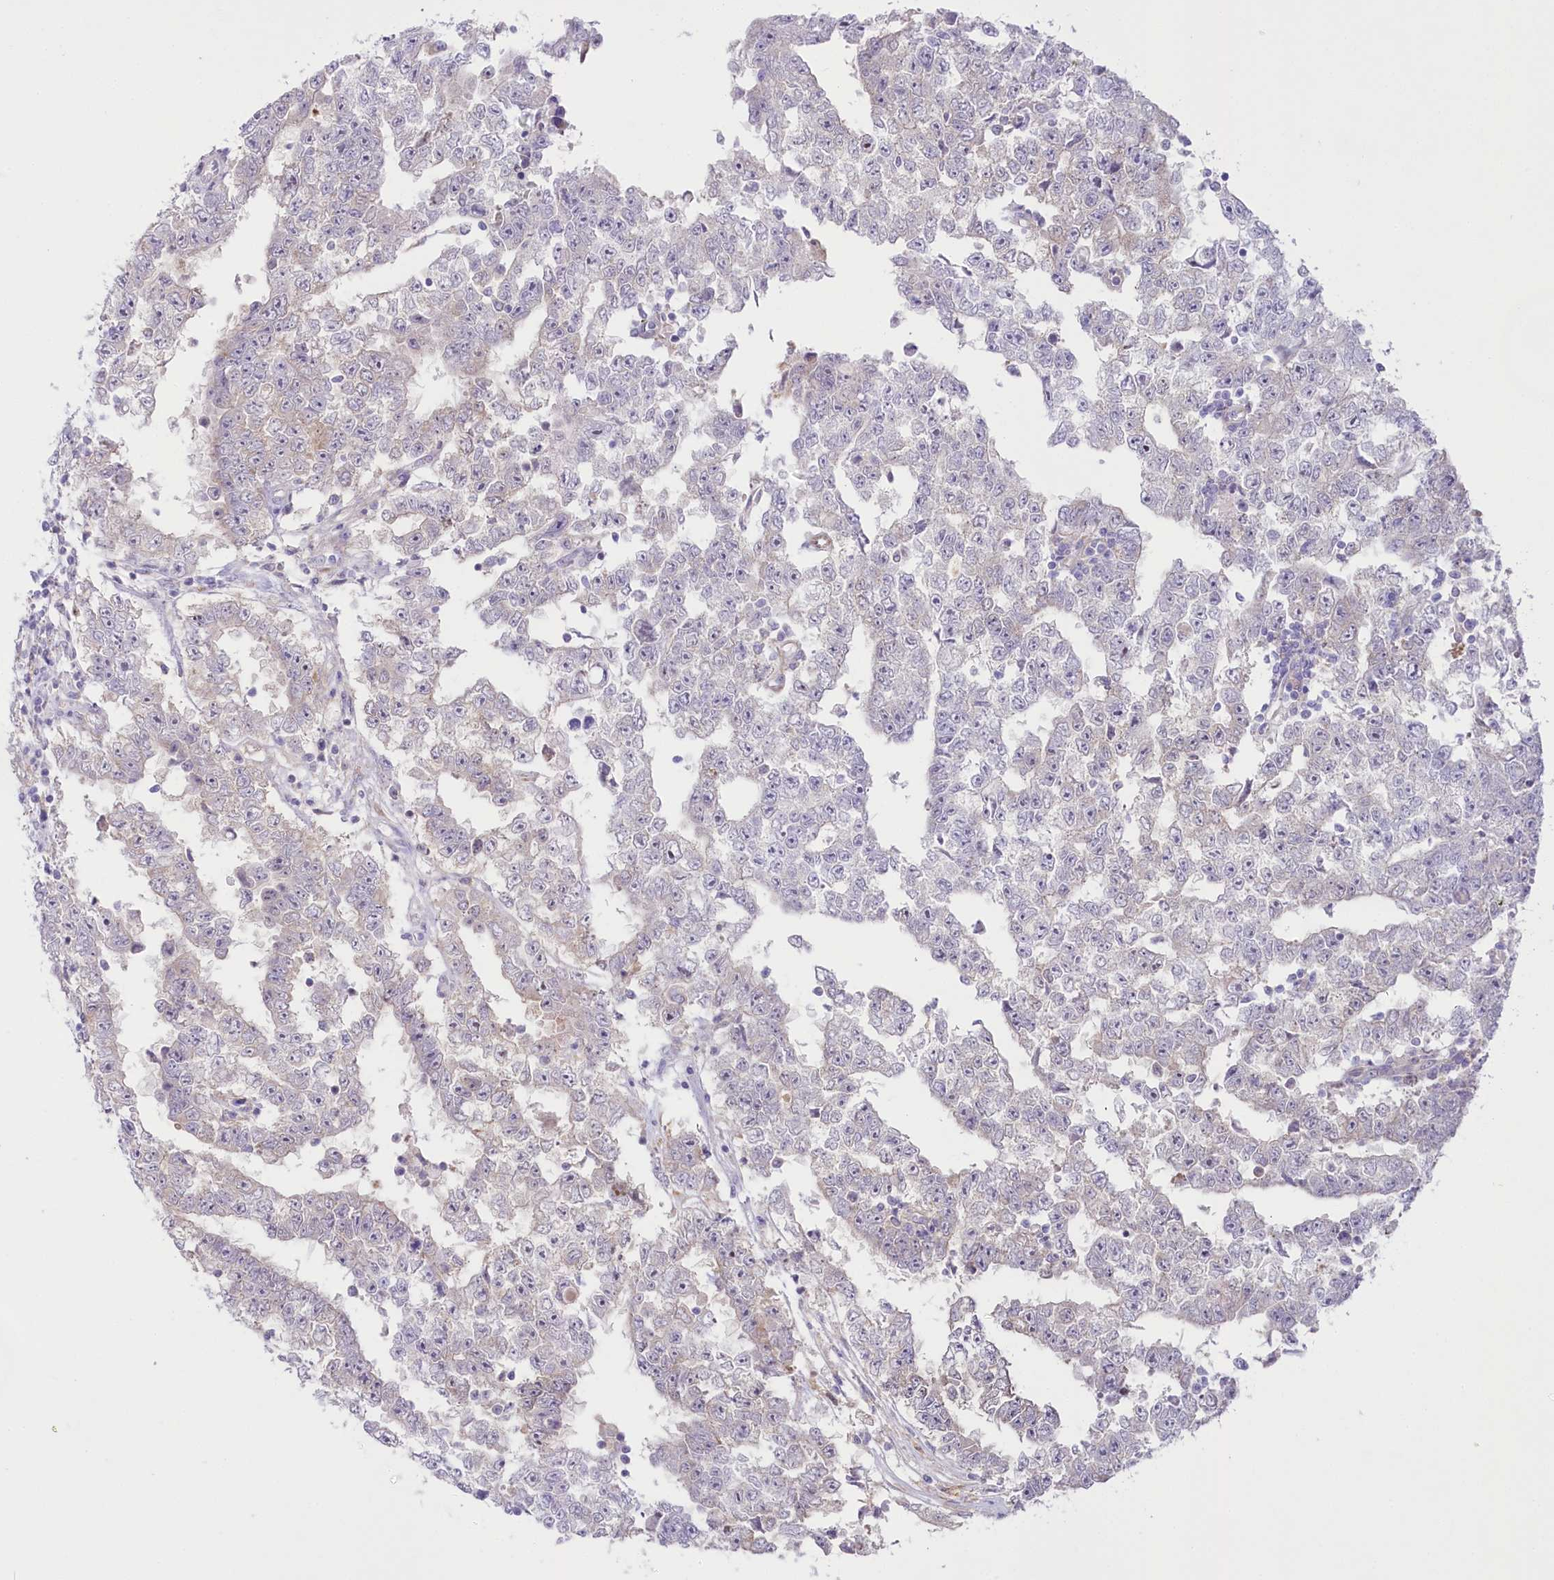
{"staining": {"intensity": "weak", "quantity": "<25%", "location": "cytoplasmic/membranous"}, "tissue": "testis cancer", "cell_type": "Tumor cells", "image_type": "cancer", "snomed": [{"axis": "morphology", "description": "Carcinoma, Embryonal, NOS"}, {"axis": "topography", "description": "Testis"}], "caption": "A high-resolution histopathology image shows immunohistochemistry (IHC) staining of testis cancer (embryonal carcinoma), which displays no significant expression in tumor cells. (DAB (3,3'-diaminobenzidine) IHC, high magnification).", "gene": "MYOZ1", "patient": {"sex": "male", "age": 25}}